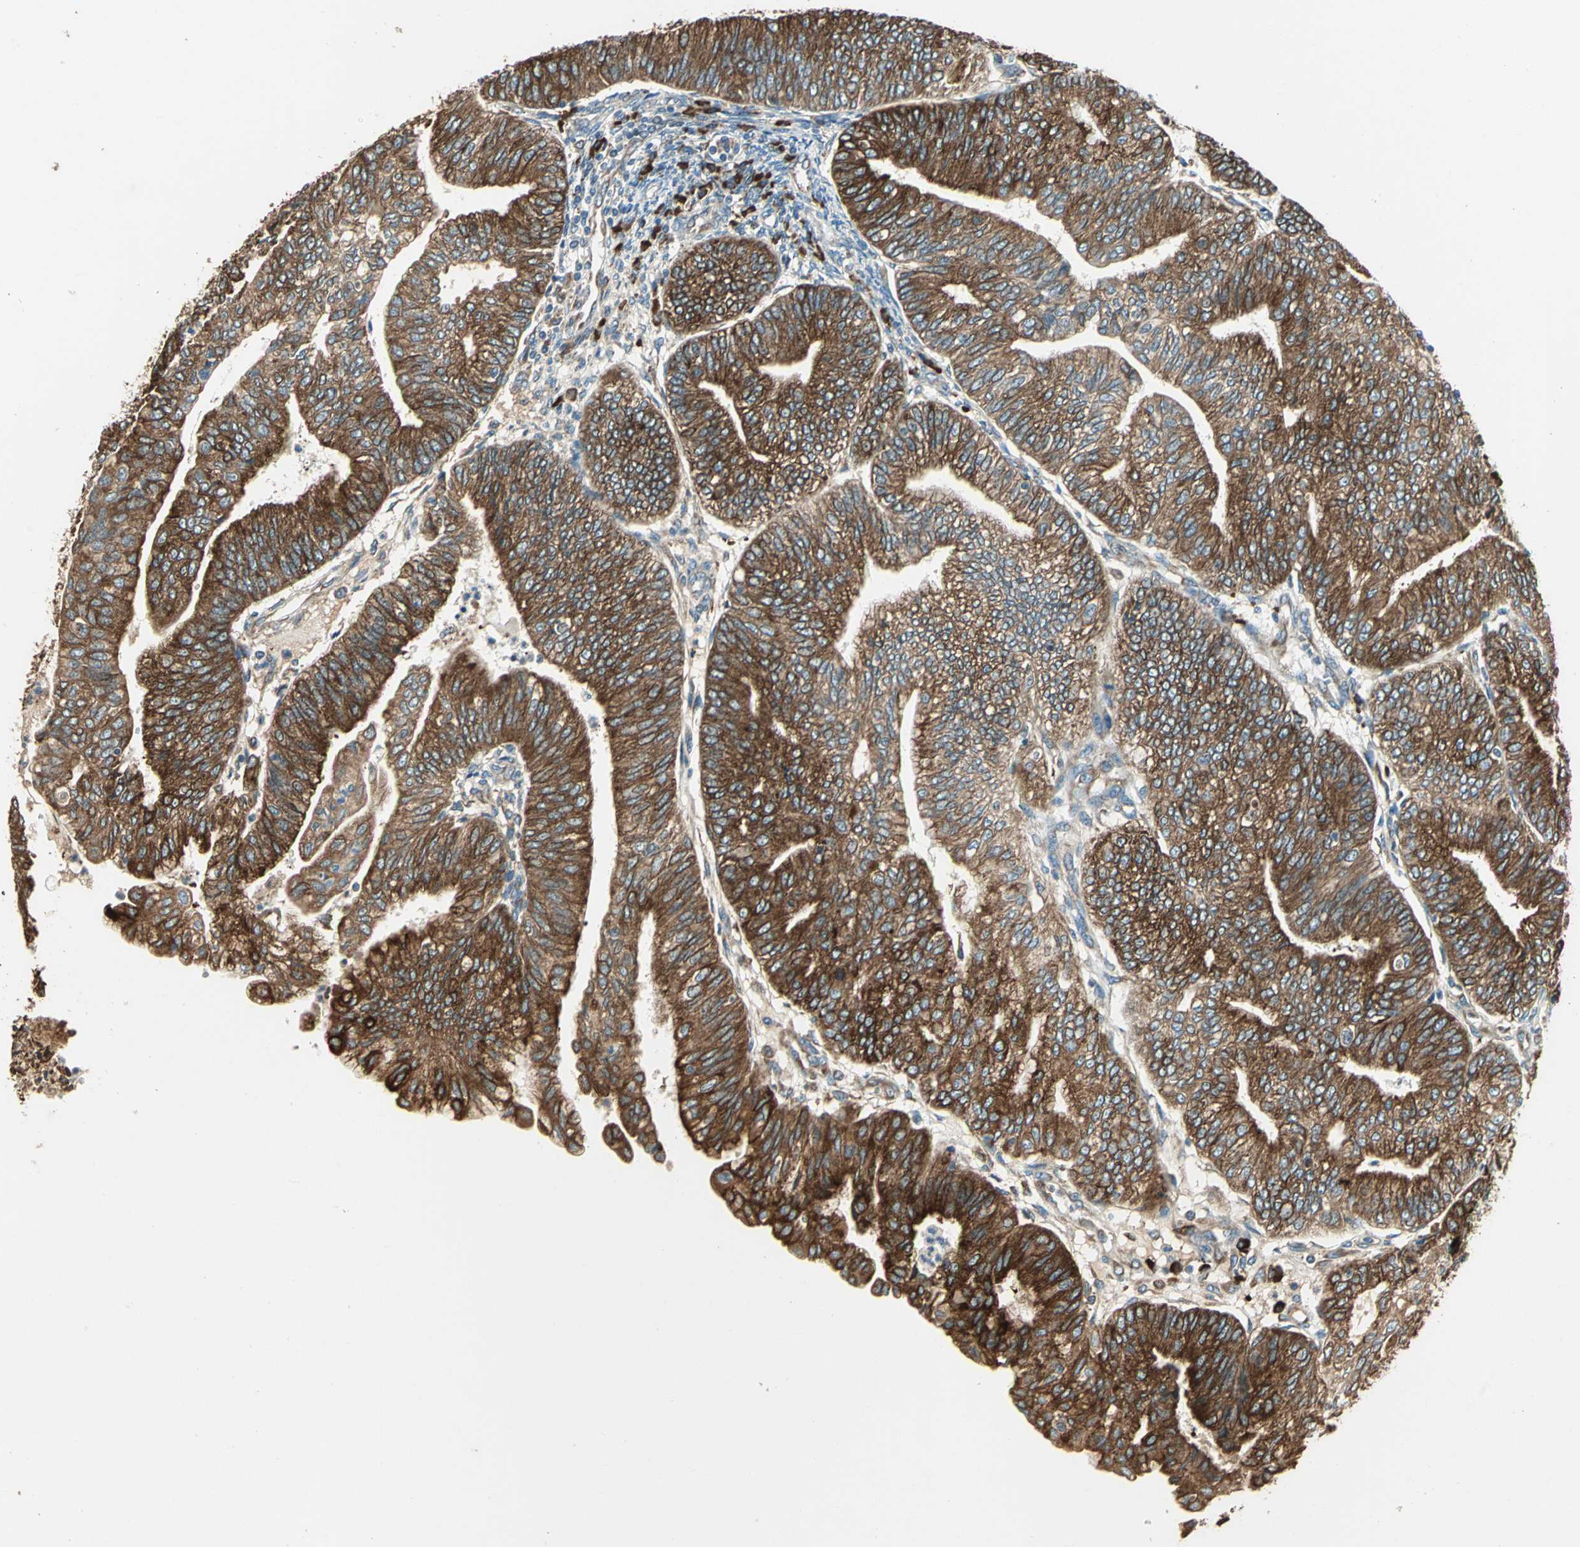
{"staining": {"intensity": "strong", "quantity": ">75%", "location": "cytoplasmic/membranous"}, "tissue": "endometrial cancer", "cell_type": "Tumor cells", "image_type": "cancer", "snomed": [{"axis": "morphology", "description": "Adenocarcinoma, NOS"}, {"axis": "topography", "description": "Endometrium"}], "caption": "The photomicrograph reveals immunohistochemical staining of adenocarcinoma (endometrial). There is strong cytoplasmic/membranous staining is appreciated in about >75% of tumor cells.", "gene": "PDIA4", "patient": {"sex": "female", "age": 59}}